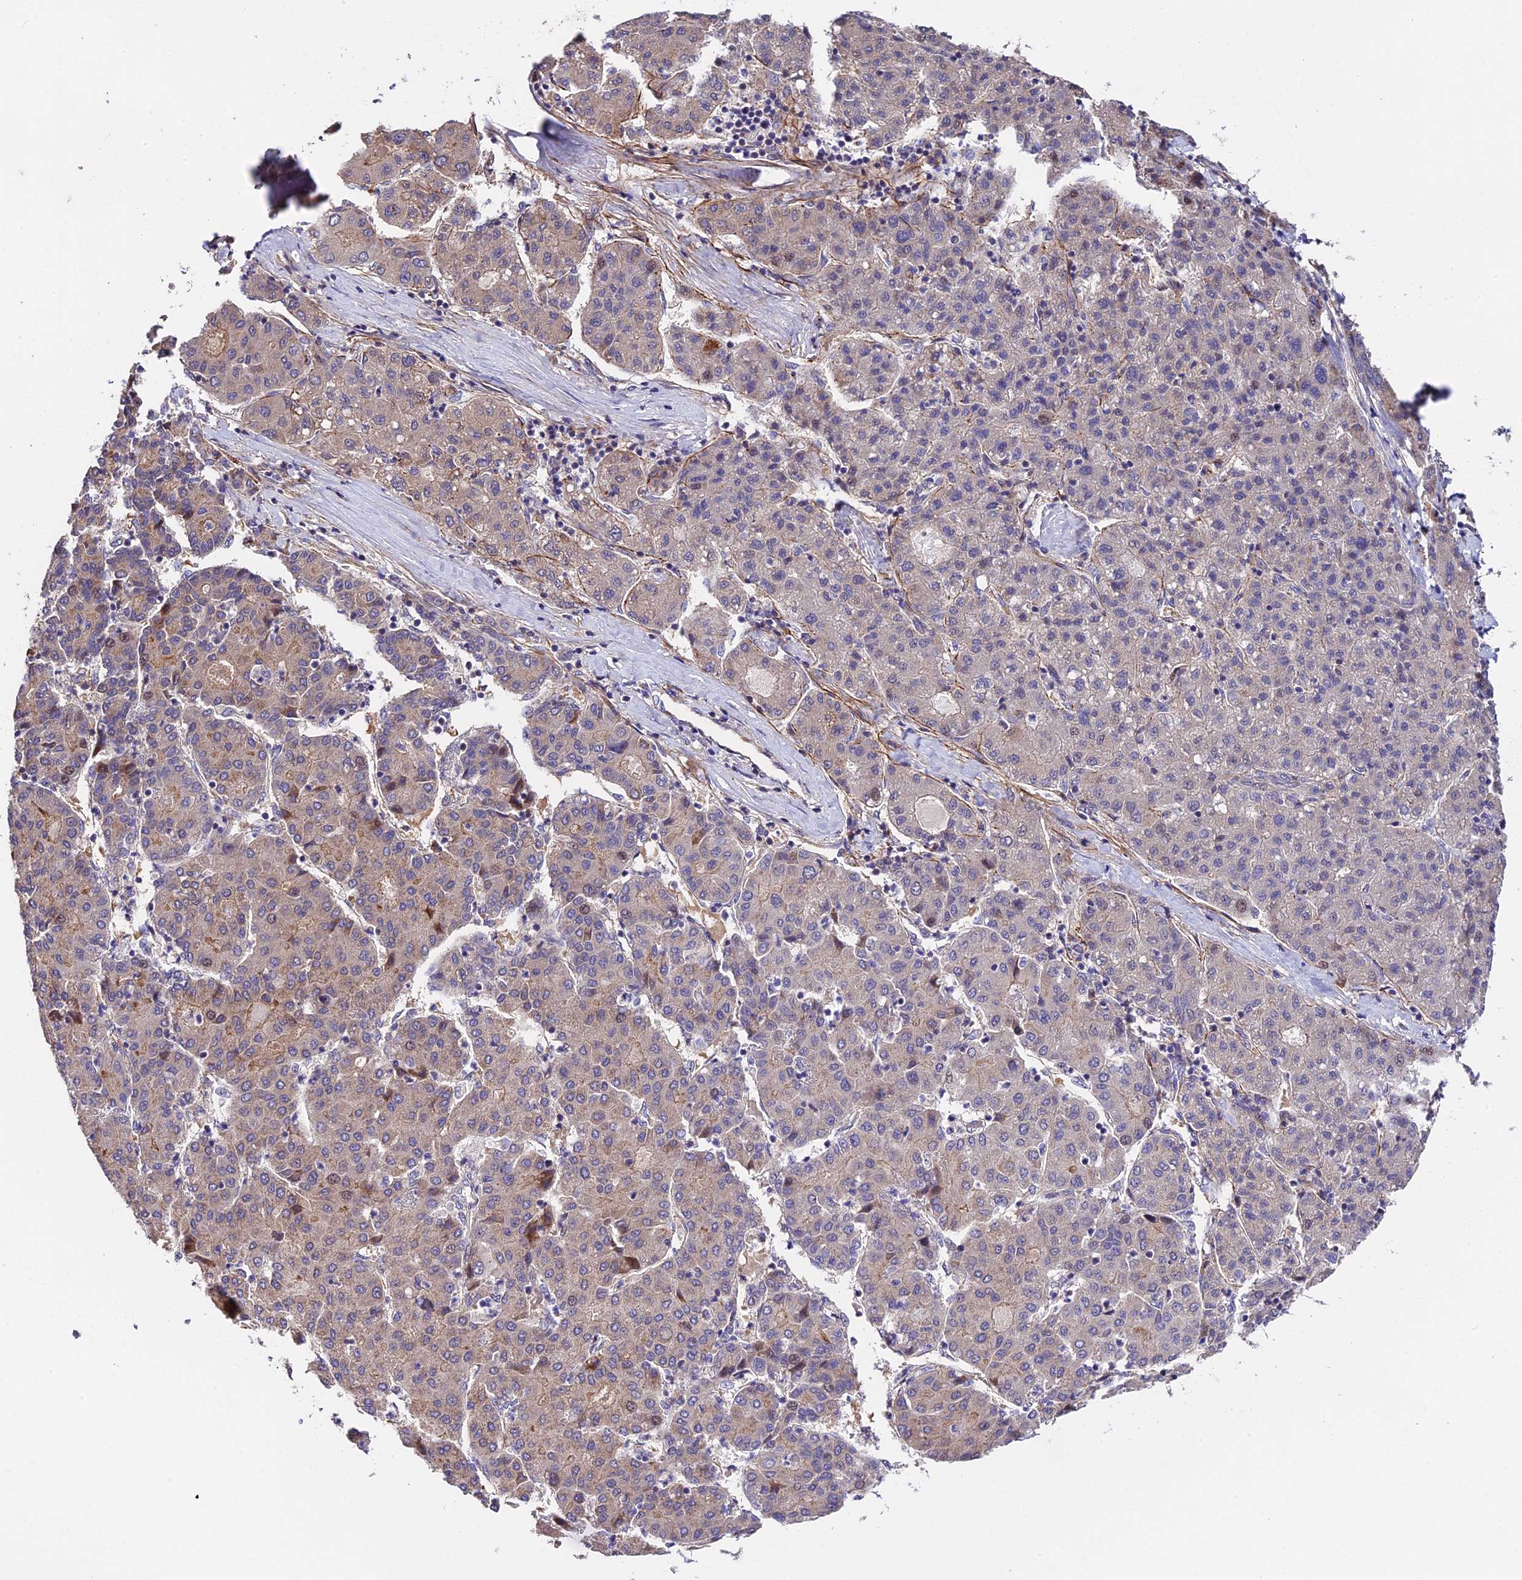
{"staining": {"intensity": "weak", "quantity": "25%-75%", "location": "cytoplasmic/membranous"}, "tissue": "liver cancer", "cell_type": "Tumor cells", "image_type": "cancer", "snomed": [{"axis": "morphology", "description": "Carcinoma, Hepatocellular, NOS"}, {"axis": "topography", "description": "Liver"}], "caption": "Liver hepatocellular carcinoma stained for a protein displays weak cytoplasmic/membranous positivity in tumor cells.", "gene": "TRMT1", "patient": {"sex": "male", "age": 65}}